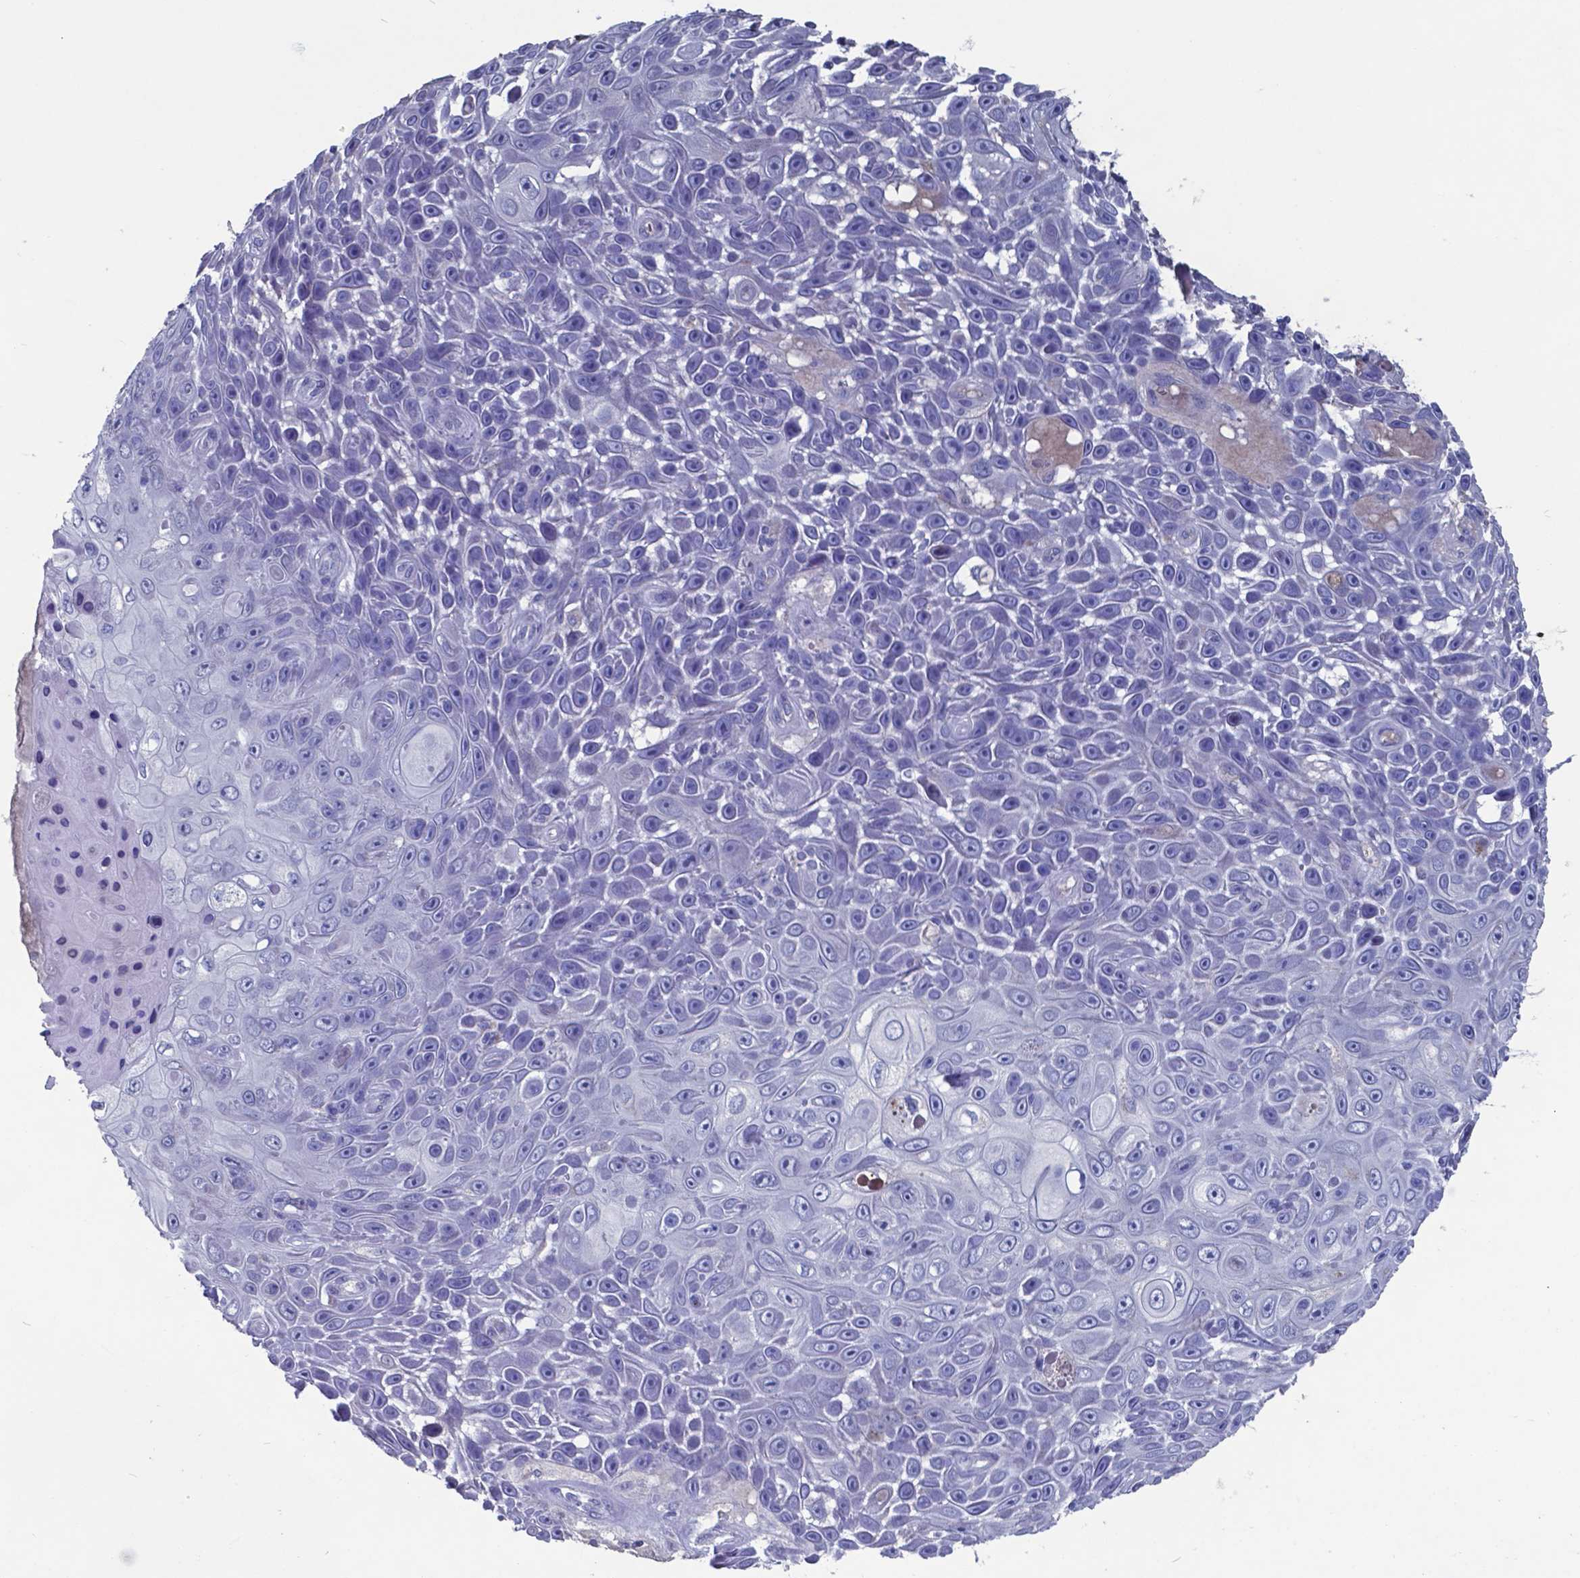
{"staining": {"intensity": "negative", "quantity": "none", "location": "none"}, "tissue": "skin cancer", "cell_type": "Tumor cells", "image_type": "cancer", "snomed": [{"axis": "morphology", "description": "Squamous cell carcinoma, NOS"}, {"axis": "topography", "description": "Skin"}], "caption": "The micrograph displays no significant positivity in tumor cells of squamous cell carcinoma (skin). The staining was performed using DAB (3,3'-diaminobenzidine) to visualize the protein expression in brown, while the nuclei were stained in blue with hematoxylin (Magnification: 20x).", "gene": "TTR", "patient": {"sex": "male", "age": 82}}